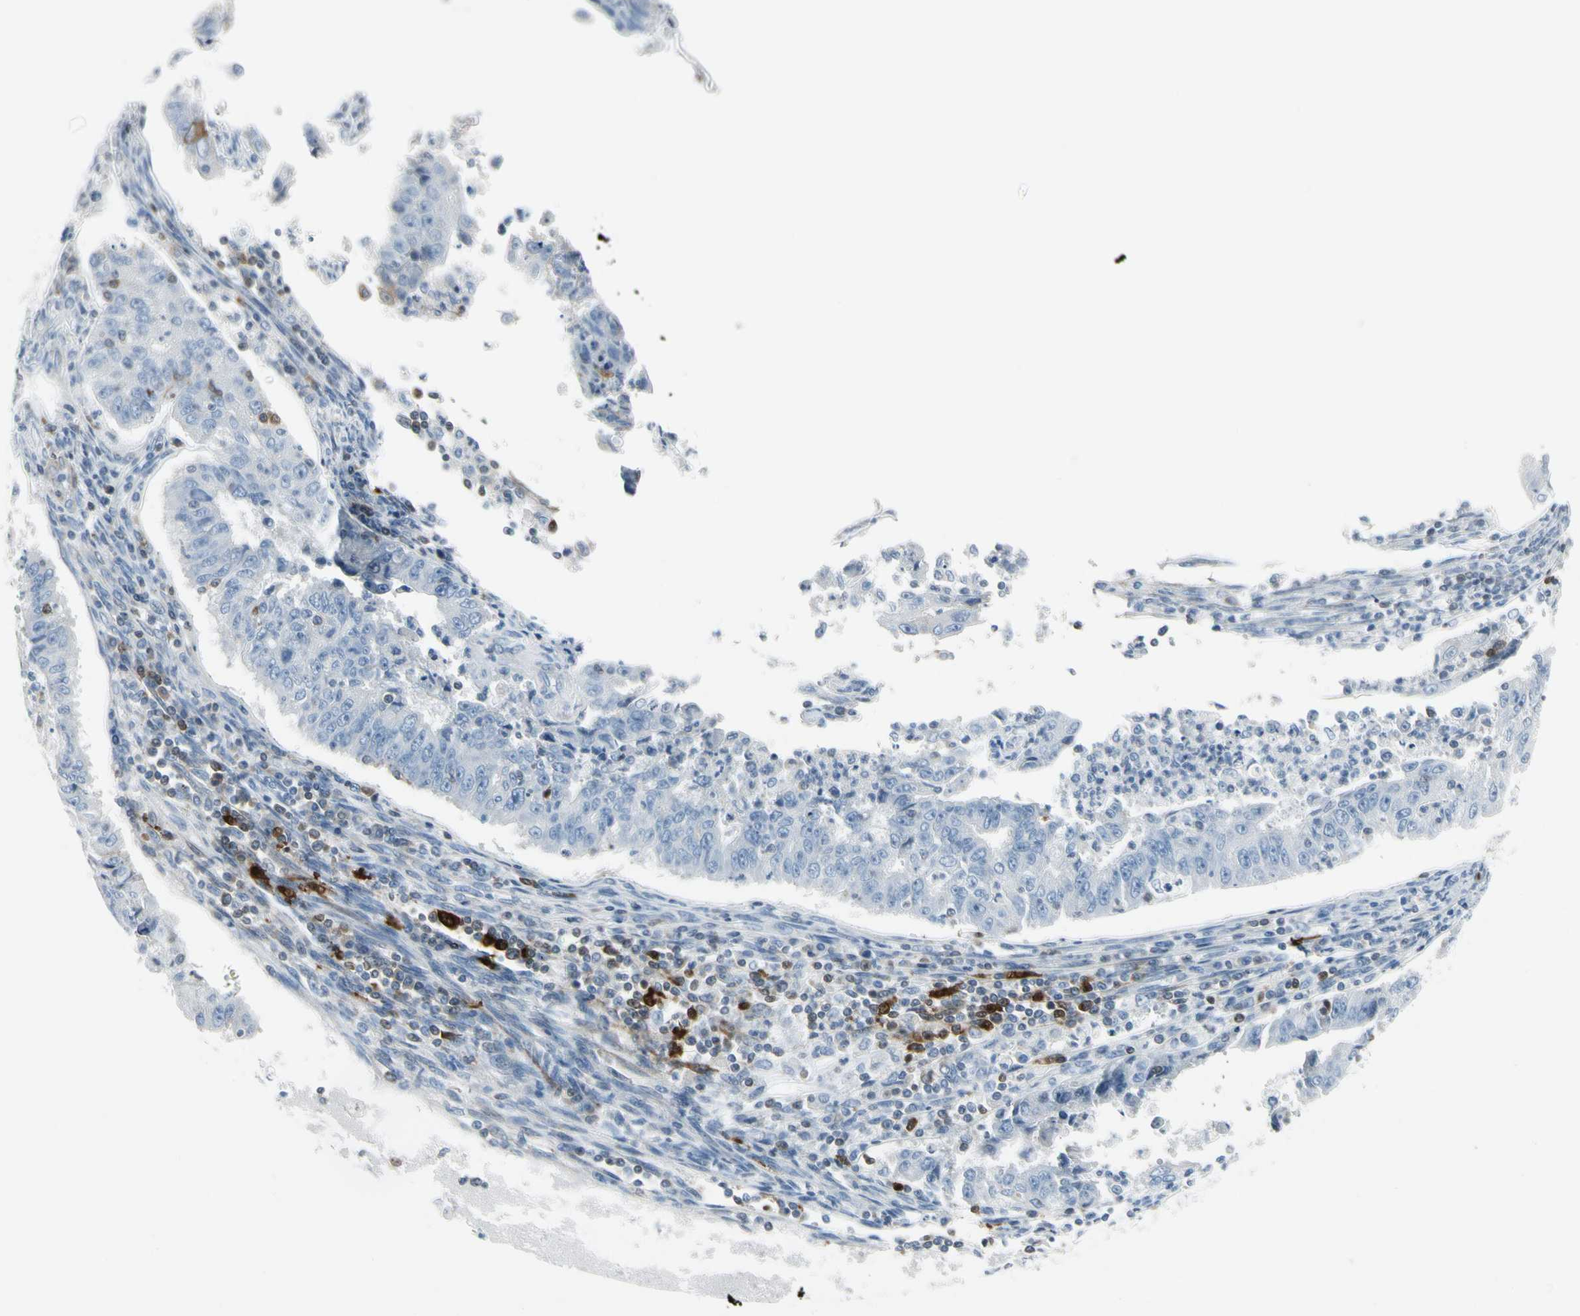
{"staining": {"intensity": "negative", "quantity": "none", "location": "none"}, "tissue": "endometrial cancer", "cell_type": "Tumor cells", "image_type": "cancer", "snomed": [{"axis": "morphology", "description": "Adenocarcinoma, NOS"}, {"axis": "topography", "description": "Endometrium"}], "caption": "Human endometrial adenocarcinoma stained for a protein using immunohistochemistry reveals no staining in tumor cells.", "gene": "TRAF1", "patient": {"sex": "female", "age": 42}}